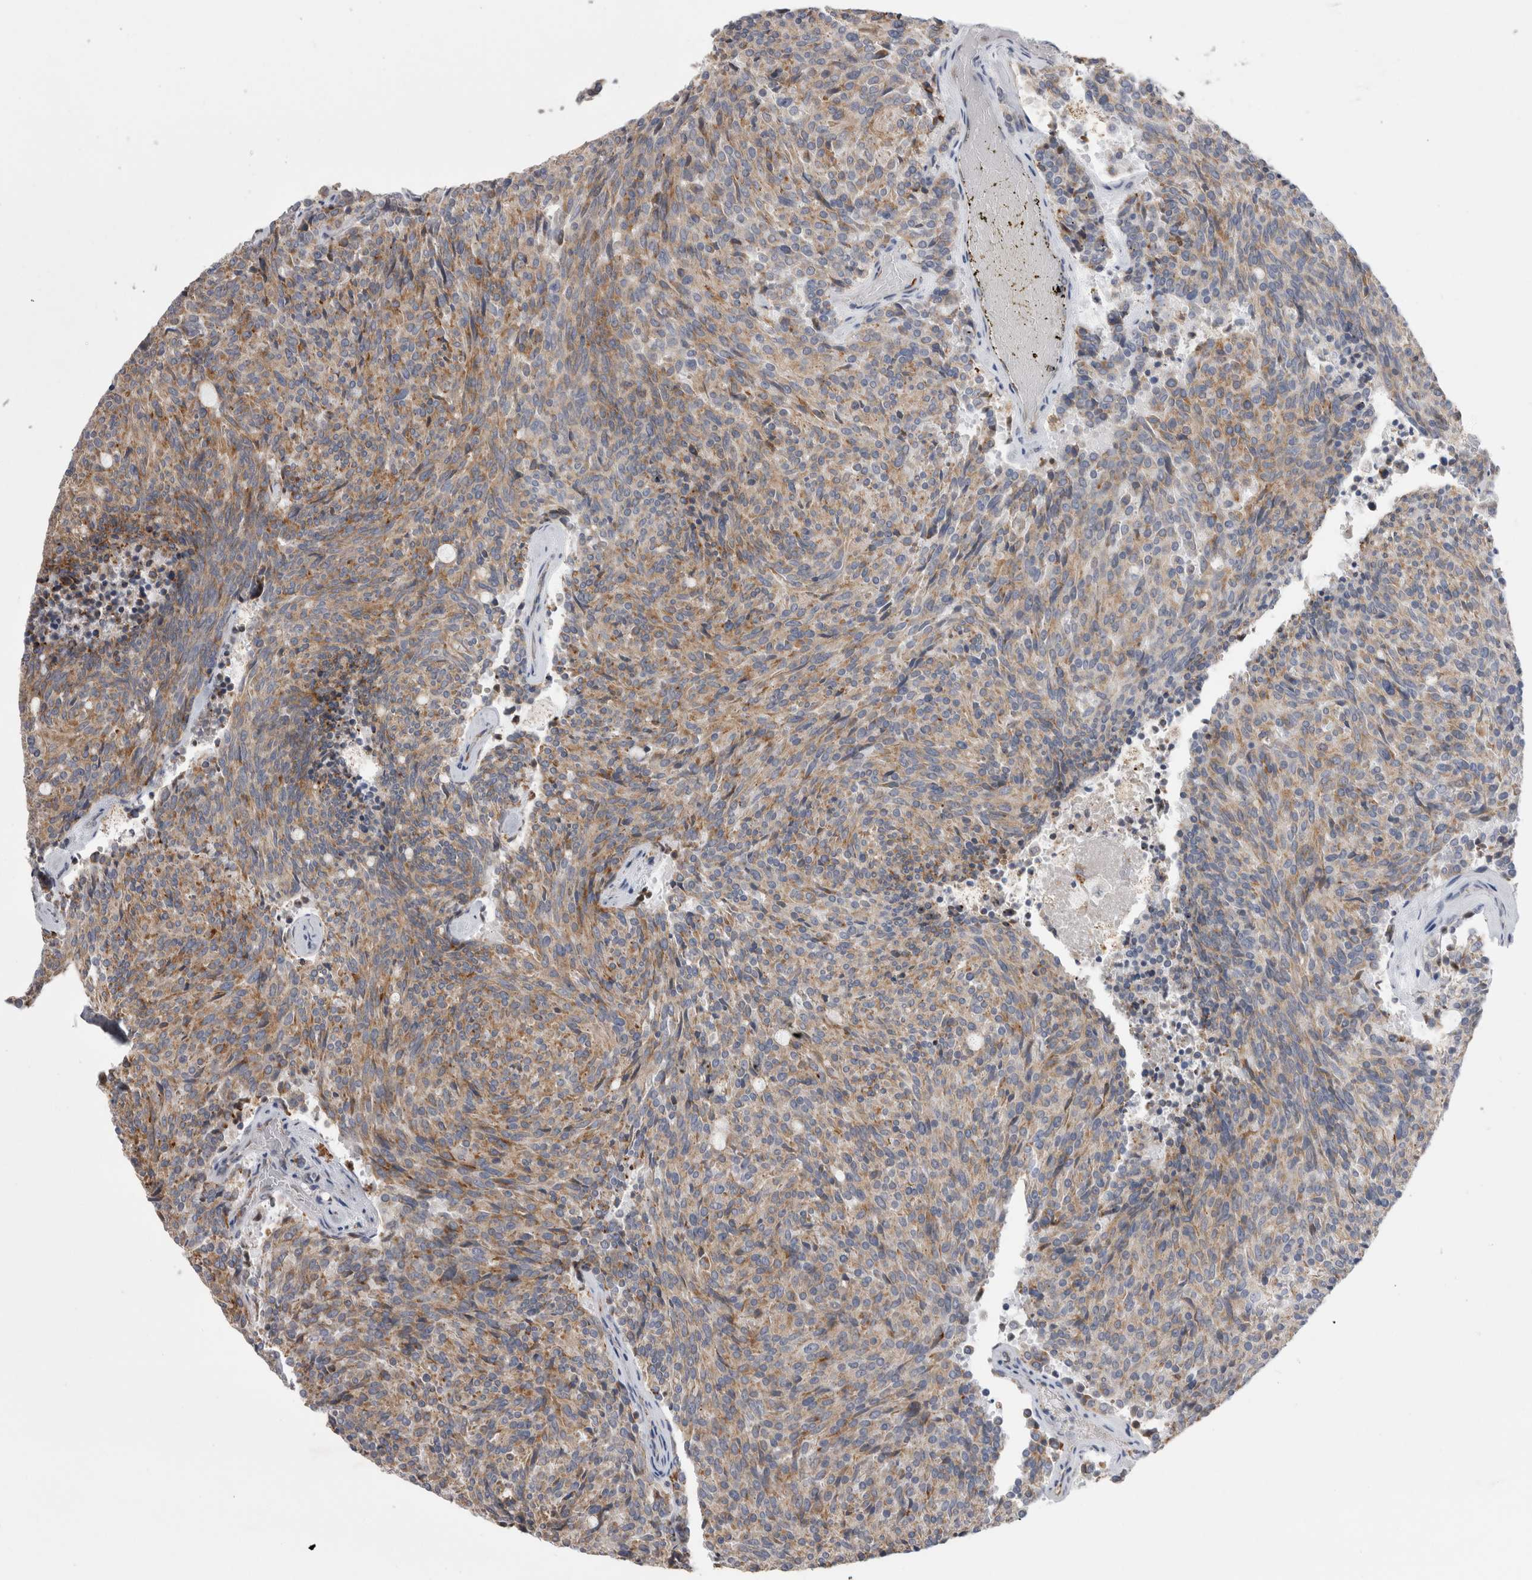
{"staining": {"intensity": "weak", "quantity": ">75%", "location": "cytoplasmic/membranous"}, "tissue": "carcinoid", "cell_type": "Tumor cells", "image_type": "cancer", "snomed": [{"axis": "morphology", "description": "Carcinoid, malignant, NOS"}, {"axis": "topography", "description": "Pancreas"}], "caption": "The immunohistochemical stain shows weak cytoplasmic/membranous staining in tumor cells of malignant carcinoid tissue. (DAB (3,3'-diaminobenzidine) IHC with brightfield microscopy, high magnification).", "gene": "ZNF341", "patient": {"sex": "female", "age": 54}}